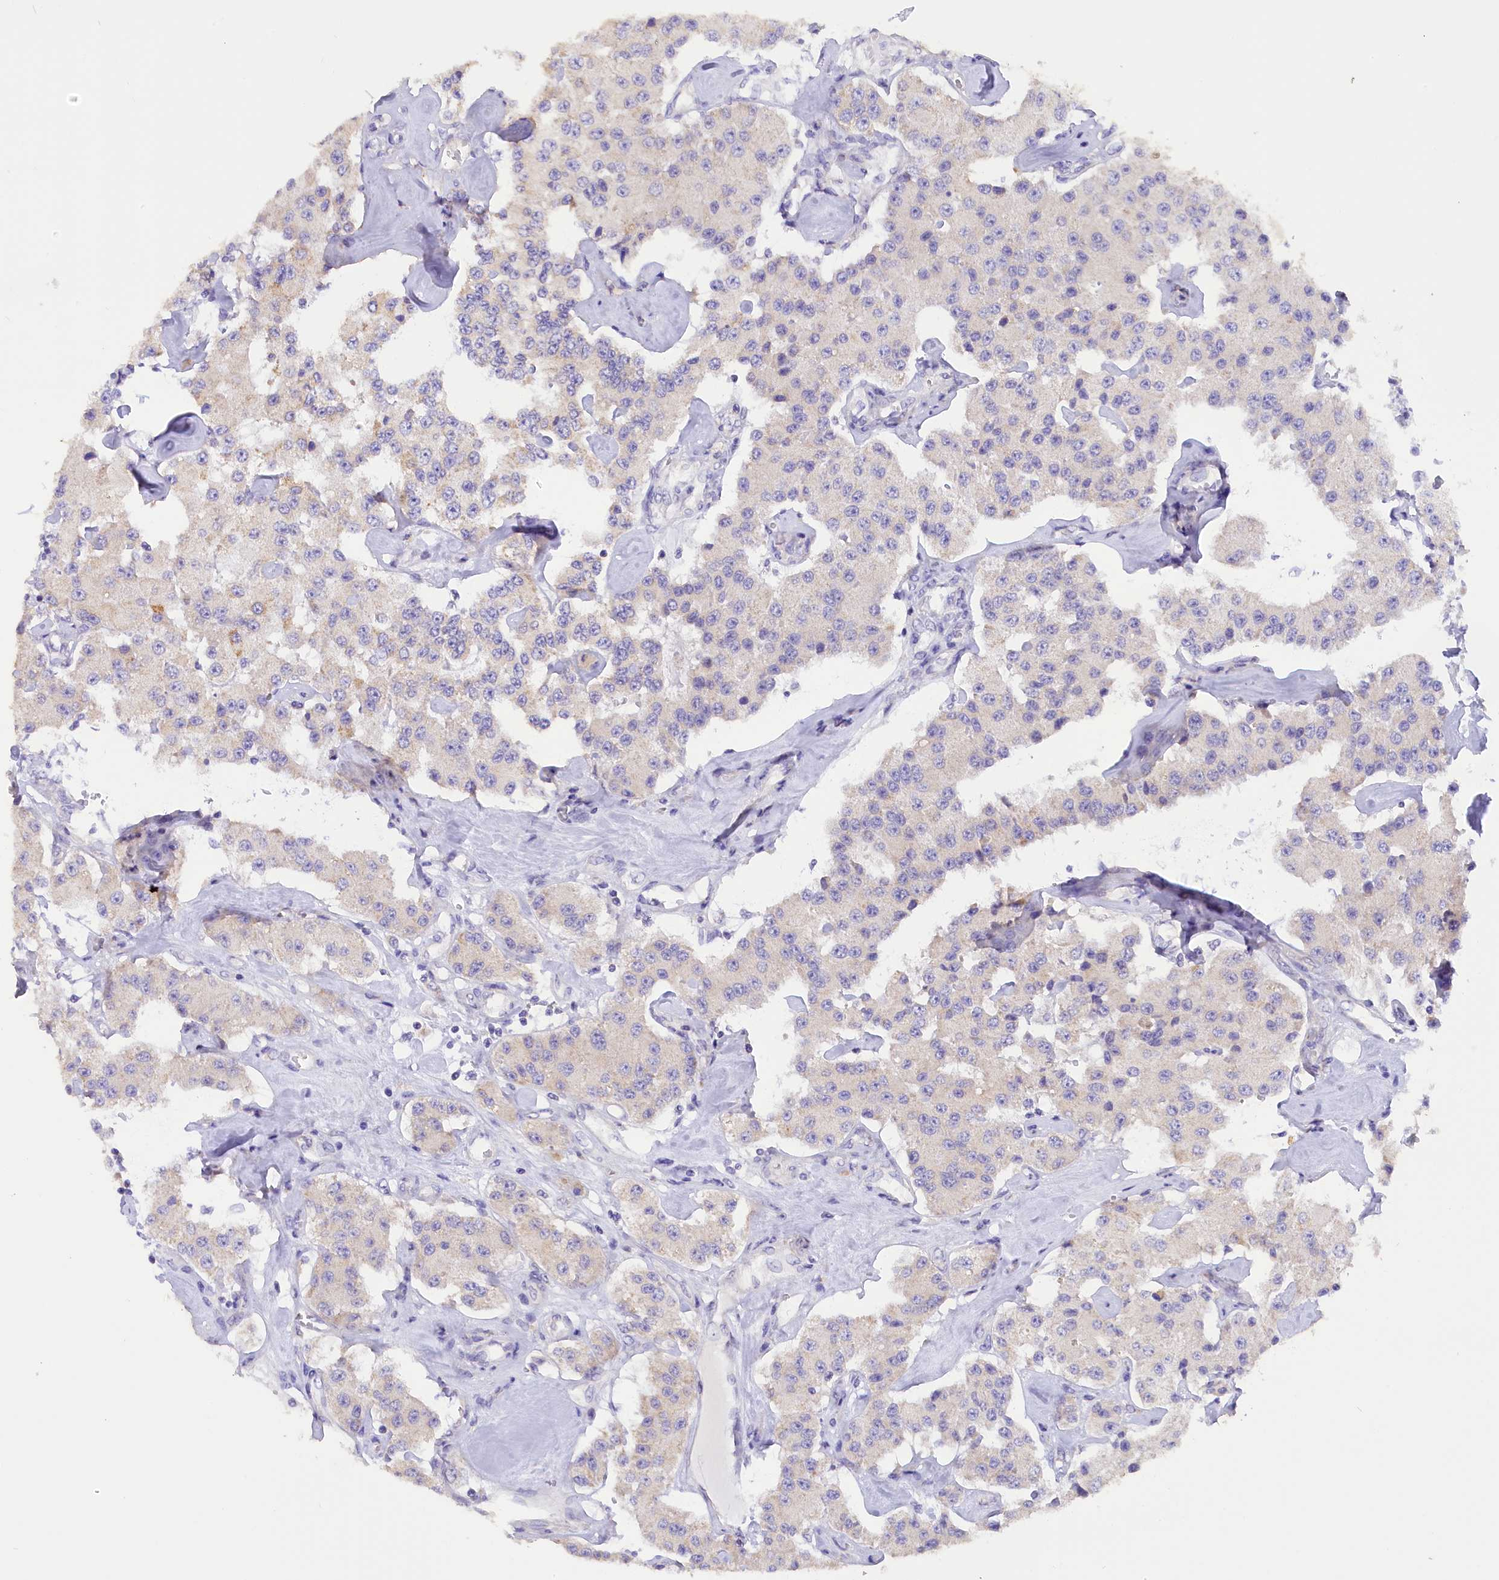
{"staining": {"intensity": "negative", "quantity": "none", "location": "none"}, "tissue": "carcinoid", "cell_type": "Tumor cells", "image_type": "cancer", "snomed": [{"axis": "morphology", "description": "Carcinoid, malignant, NOS"}, {"axis": "topography", "description": "Pancreas"}], "caption": "Immunohistochemistry (IHC) micrograph of carcinoid stained for a protein (brown), which exhibits no staining in tumor cells.", "gene": "PKIA", "patient": {"sex": "male", "age": 41}}